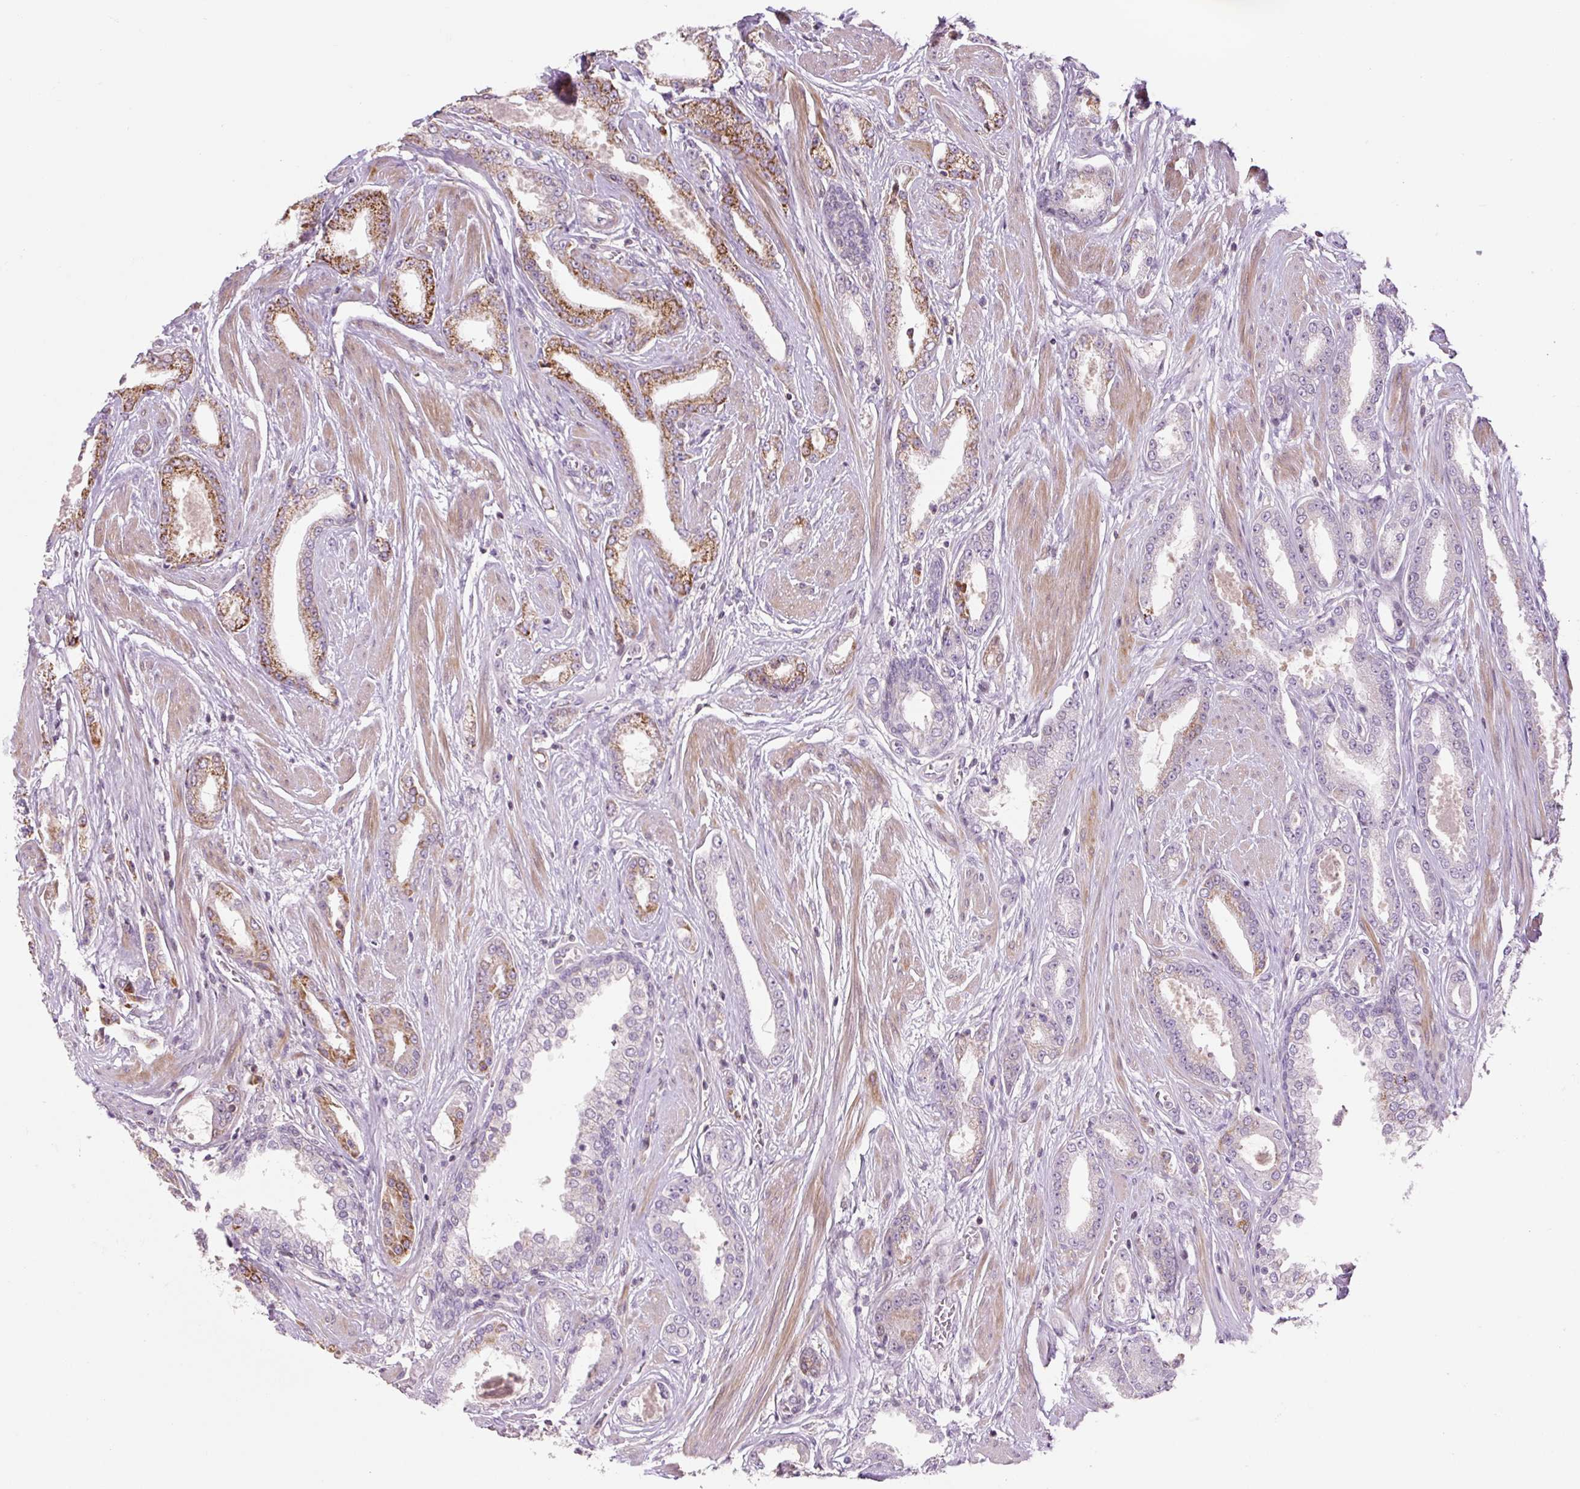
{"staining": {"intensity": "strong", "quantity": "<25%", "location": "cytoplasmic/membranous"}, "tissue": "prostate cancer", "cell_type": "Tumor cells", "image_type": "cancer", "snomed": [{"axis": "morphology", "description": "Adenocarcinoma, Low grade"}, {"axis": "topography", "description": "Prostate"}], "caption": "Prostate cancer (low-grade adenocarcinoma) stained for a protein (brown) exhibits strong cytoplasmic/membranous positive expression in approximately <25% of tumor cells.", "gene": "ZNF552", "patient": {"sex": "male", "age": 42}}